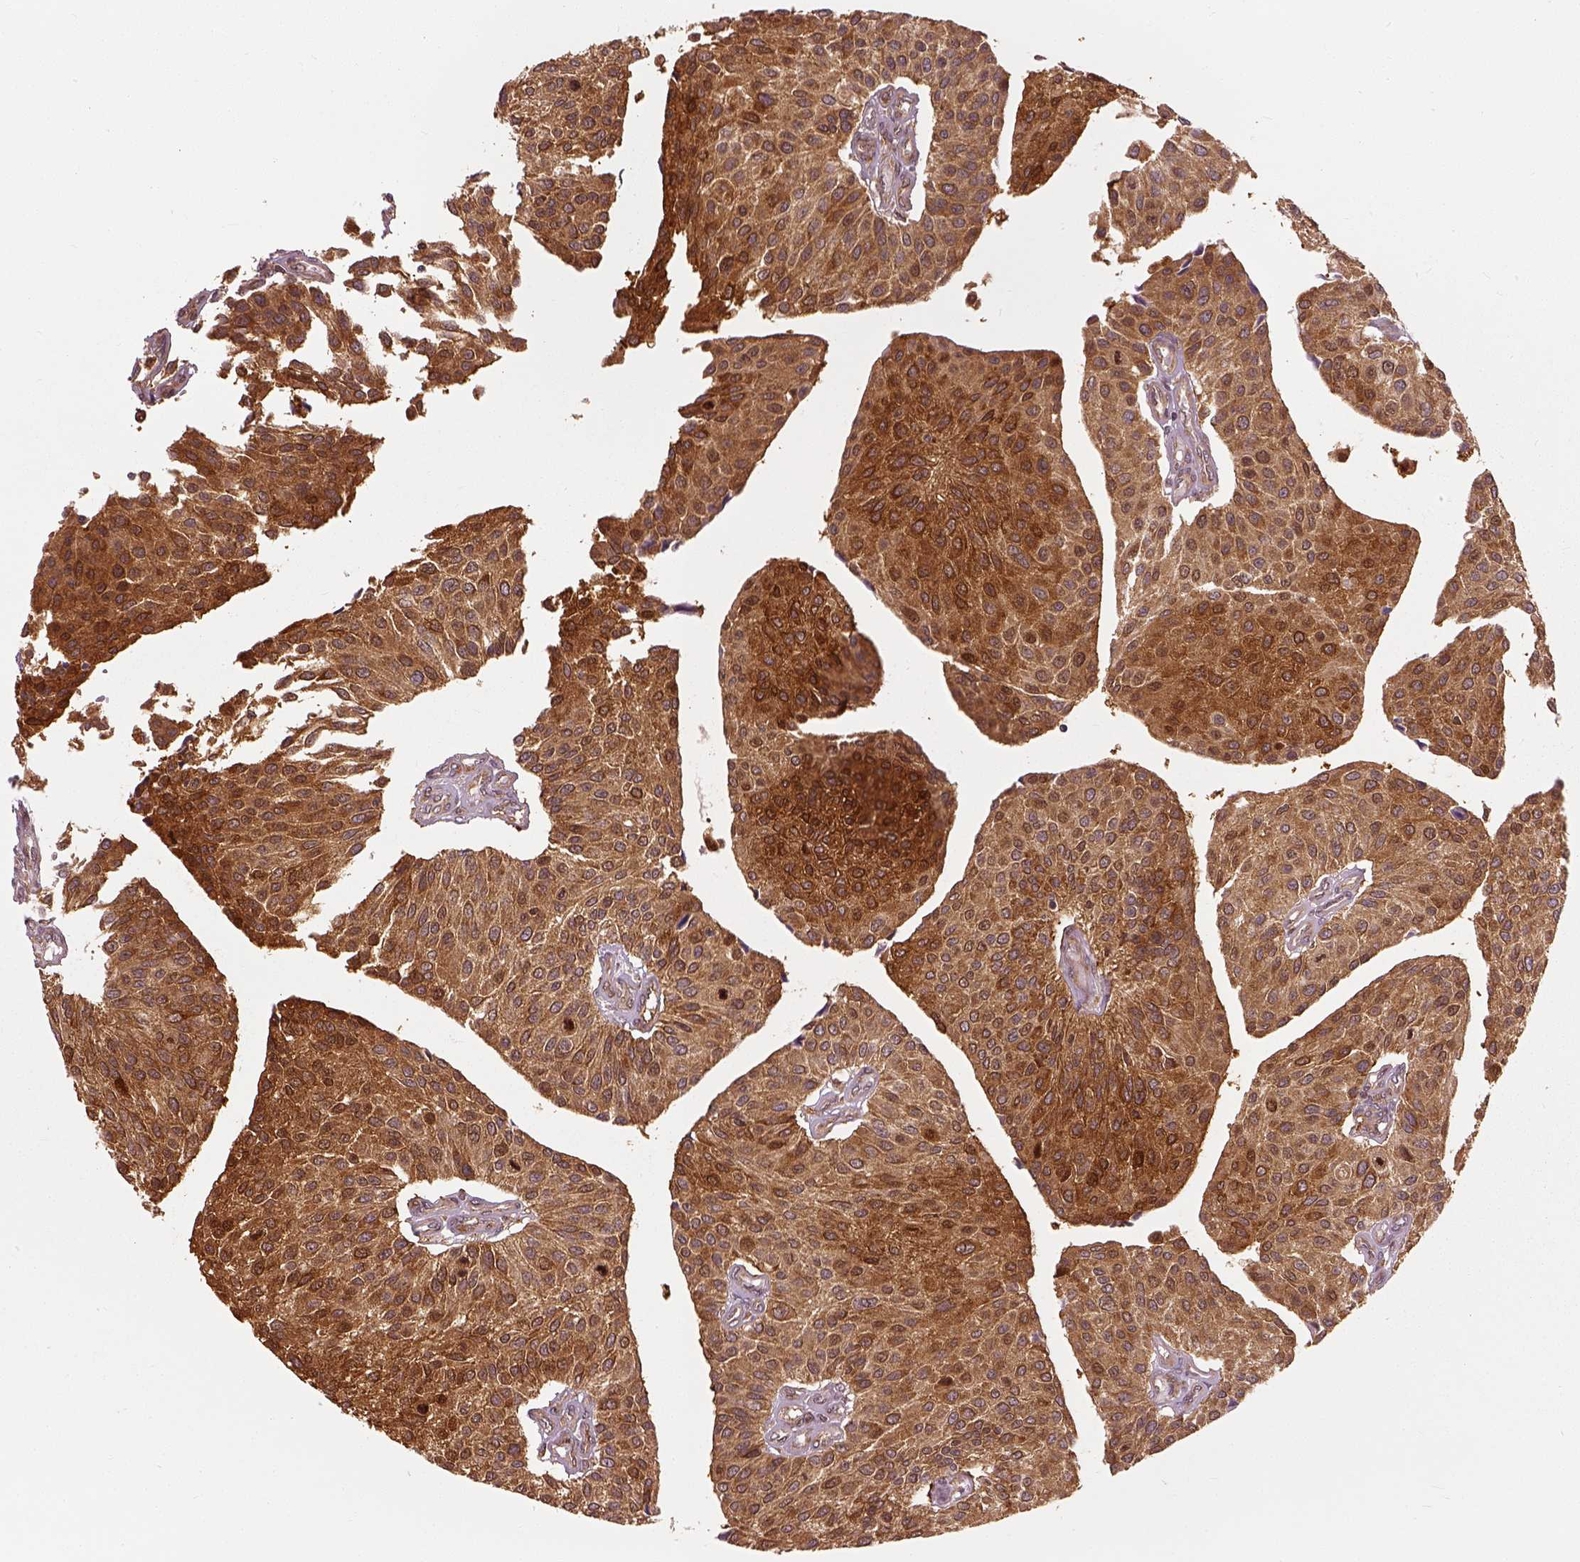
{"staining": {"intensity": "strong", "quantity": ">75%", "location": "cytoplasmic/membranous"}, "tissue": "urothelial cancer", "cell_type": "Tumor cells", "image_type": "cancer", "snomed": [{"axis": "morphology", "description": "Urothelial carcinoma, NOS"}, {"axis": "topography", "description": "Urinary bladder"}], "caption": "DAB immunohistochemical staining of human urothelial cancer shows strong cytoplasmic/membranous protein positivity in about >75% of tumor cells.", "gene": "GPI", "patient": {"sex": "male", "age": 55}}